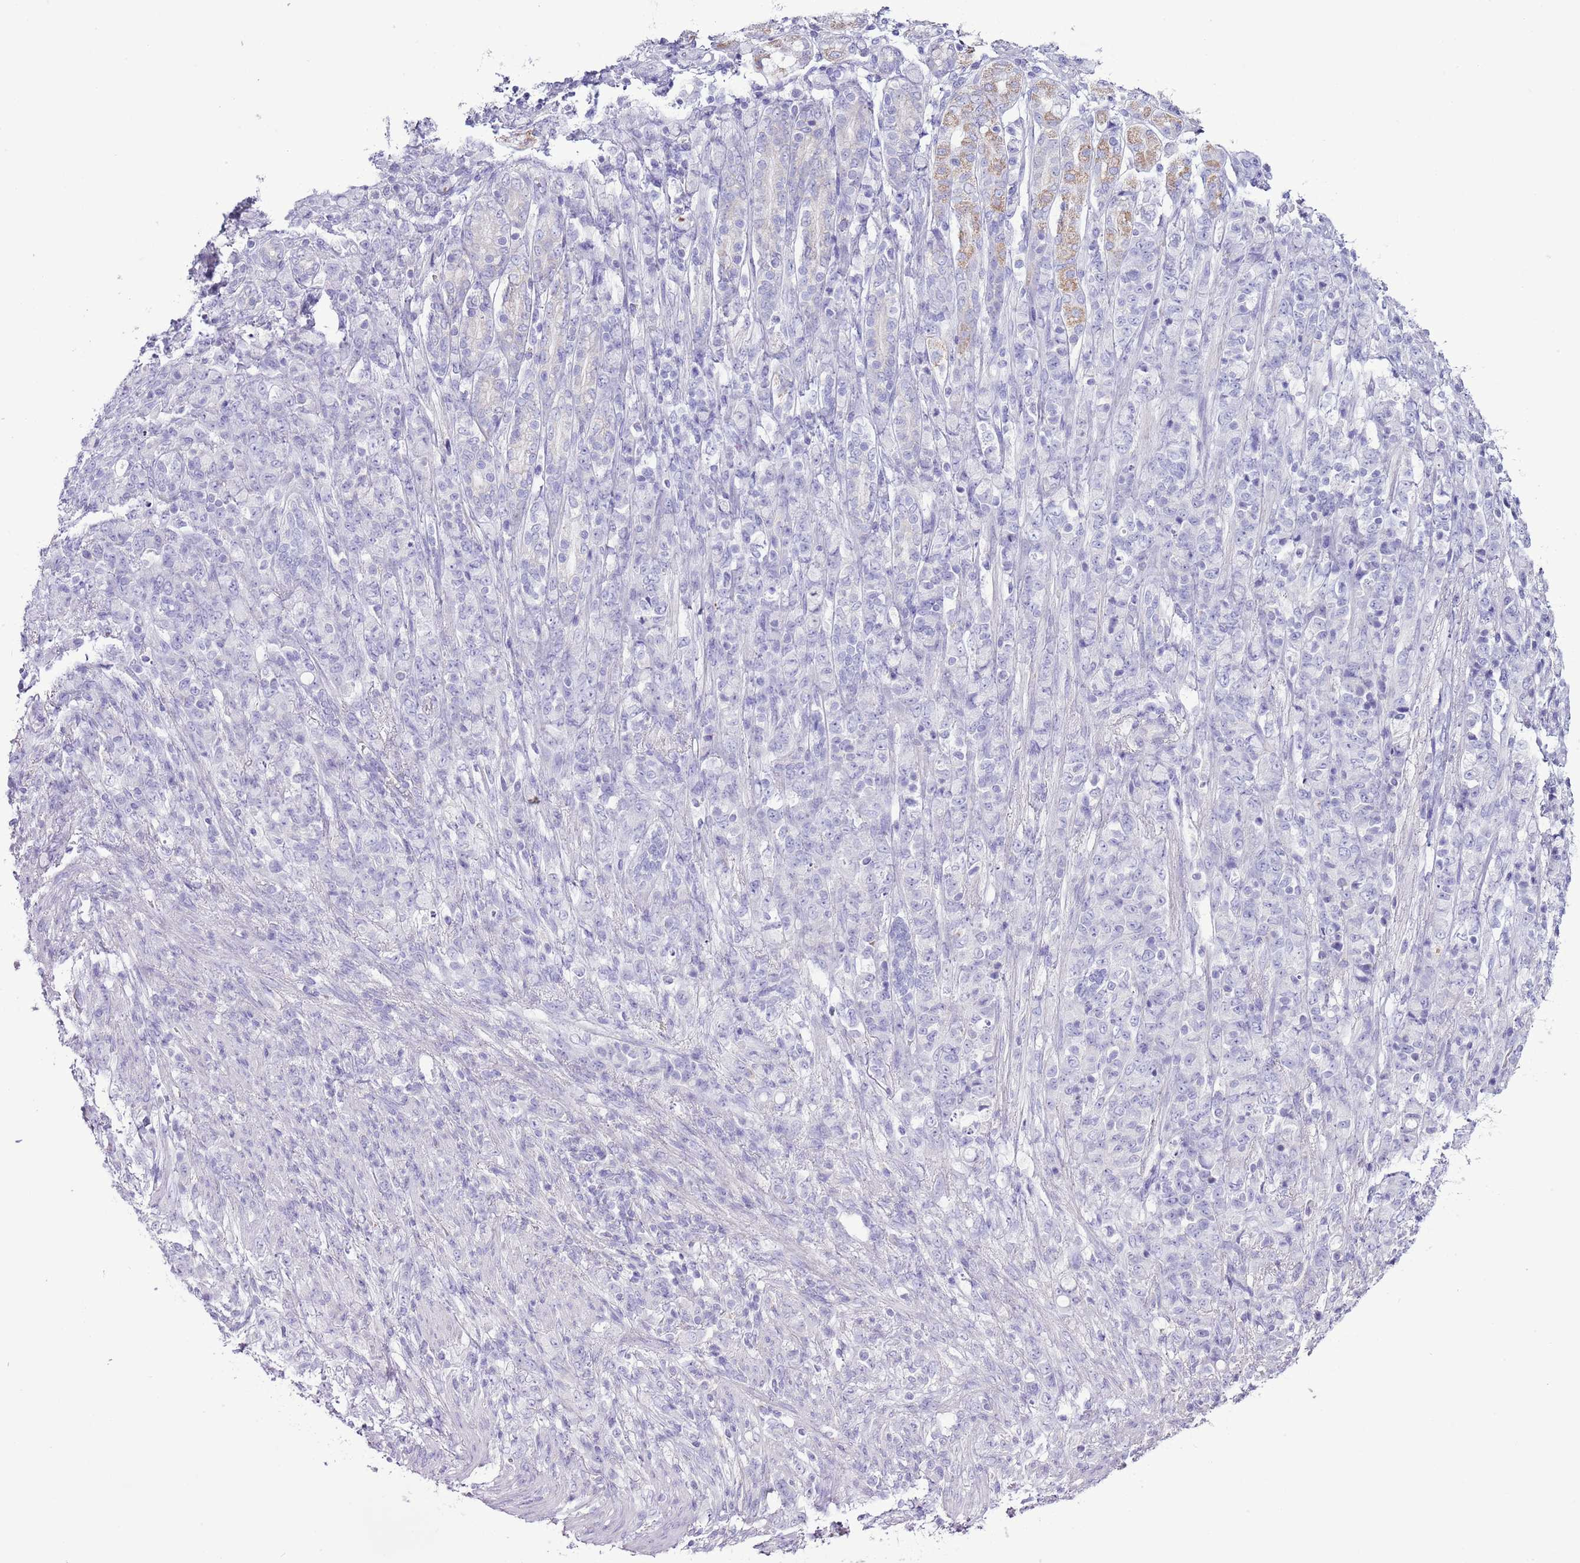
{"staining": {"intensity": "negative", "quantity": "none", "location": "none"}, "tissue": "stomach cancer", "cell_type": "Tumor cells", "image_type": "cancer", "snomed": [{"axis": "morphology", "description": "Adenocarcinoma, NOS"}, {"axis": "topography", "description": "Stomach"}], "caption": "A high-resolution image shows IHC staining of stomach cancer (adenocarcinoma), which displays no significant positivity in tumor cells.", "gene": "SLC23A1", "patient": {"sex": "female", "age": 79}}